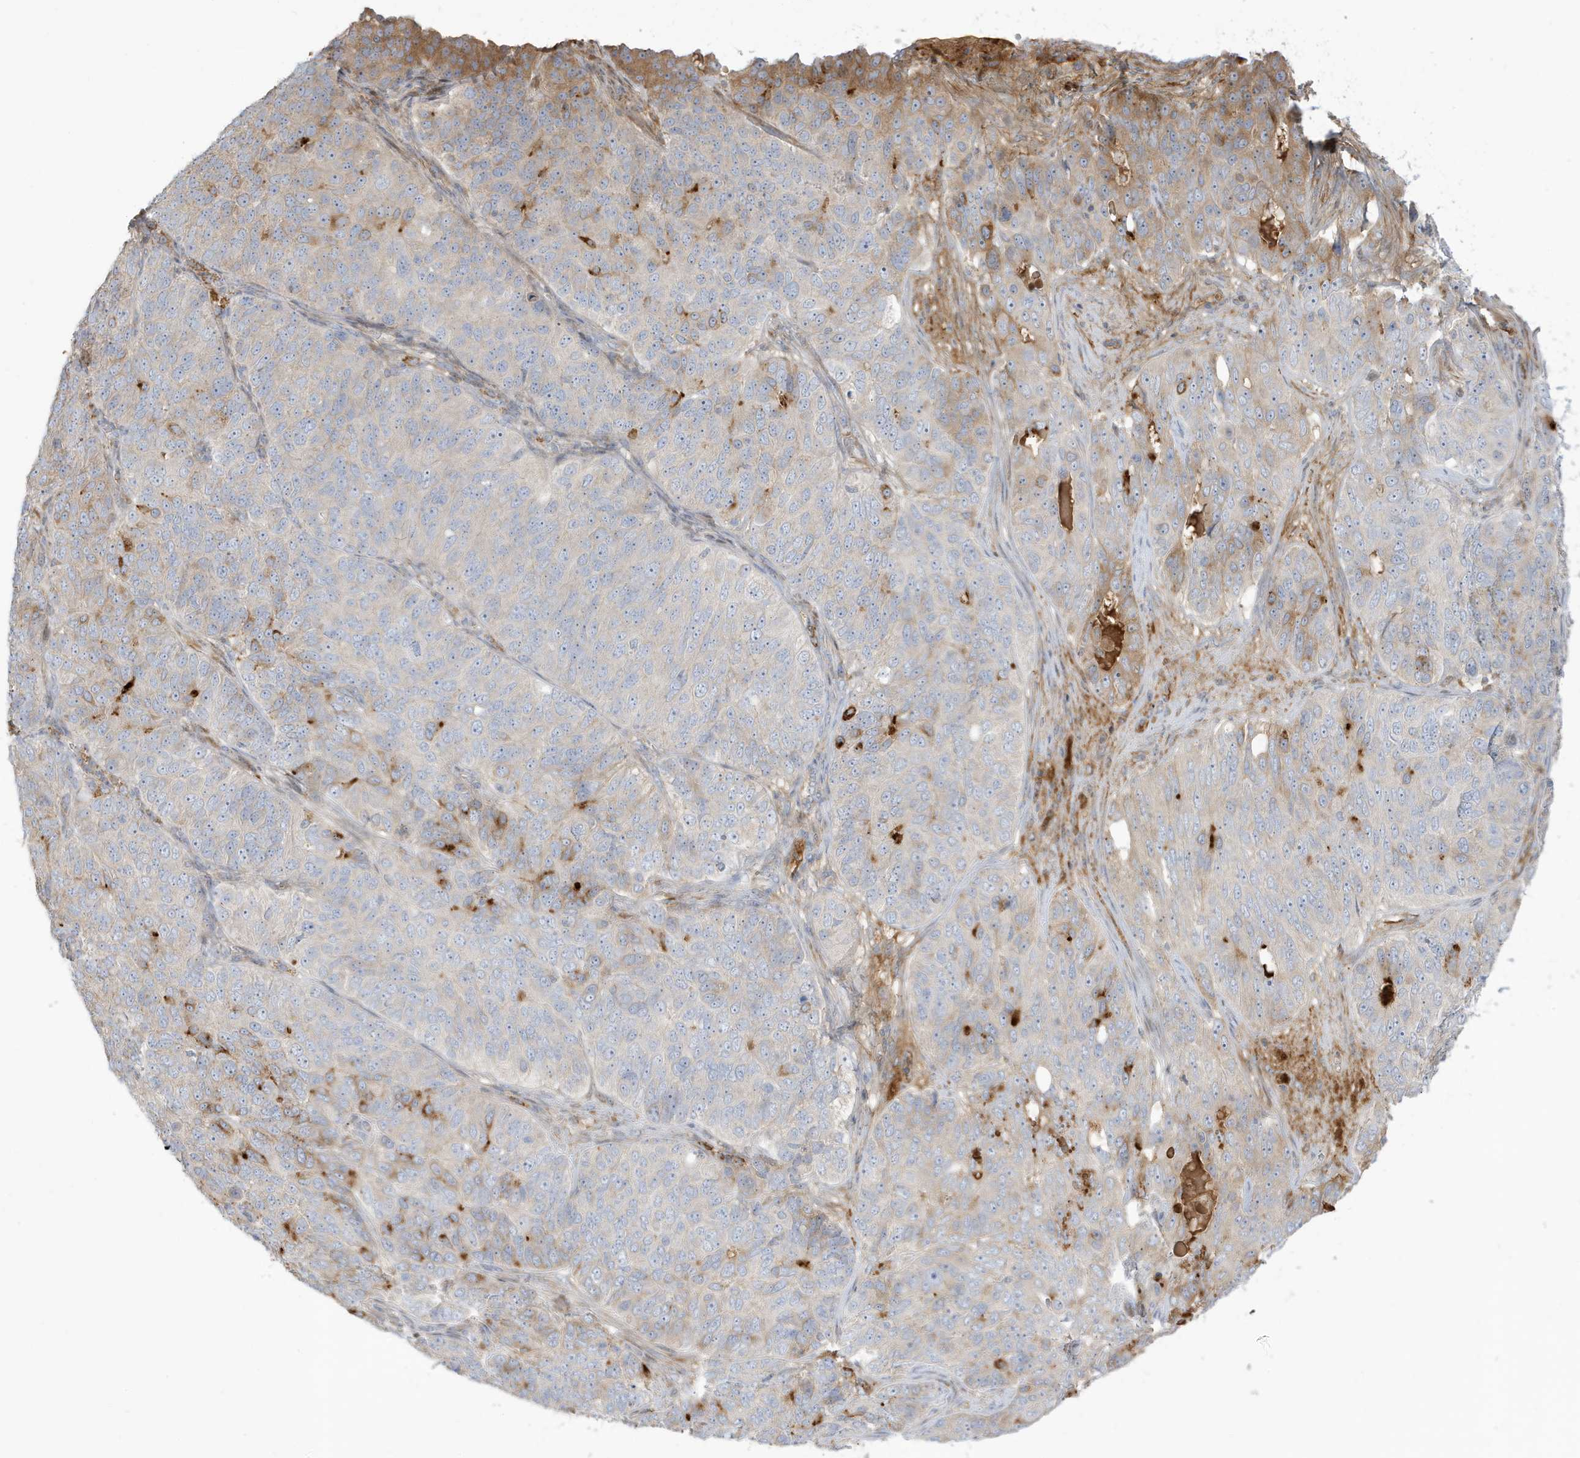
{"staining": {"intensity": "moderate", "quantity": "<25%", "location": "cytoplasmic/membranous"}, "tissue": "ovarian cancer", "cell_type": "Tumor cells", "image_type": "cancer", "snomed": [{"axis": "morphology", "description": "Carcinoma, endometroid"}, {"axis": "topography", "description": "Ovary"}], "caption": "Endometroid carcinoma (ovarian) tissue shows moderate cytoplasmic/membranous positivity in about <25% of tumor cells, visualized by immunohistochemistry. Using DAB (brown) and hematoxylin (blue) stains, captured at high magnification using brightfield microscopy.", "gene": "IFT57", "patient": {"sex": "female", "age": 51}}